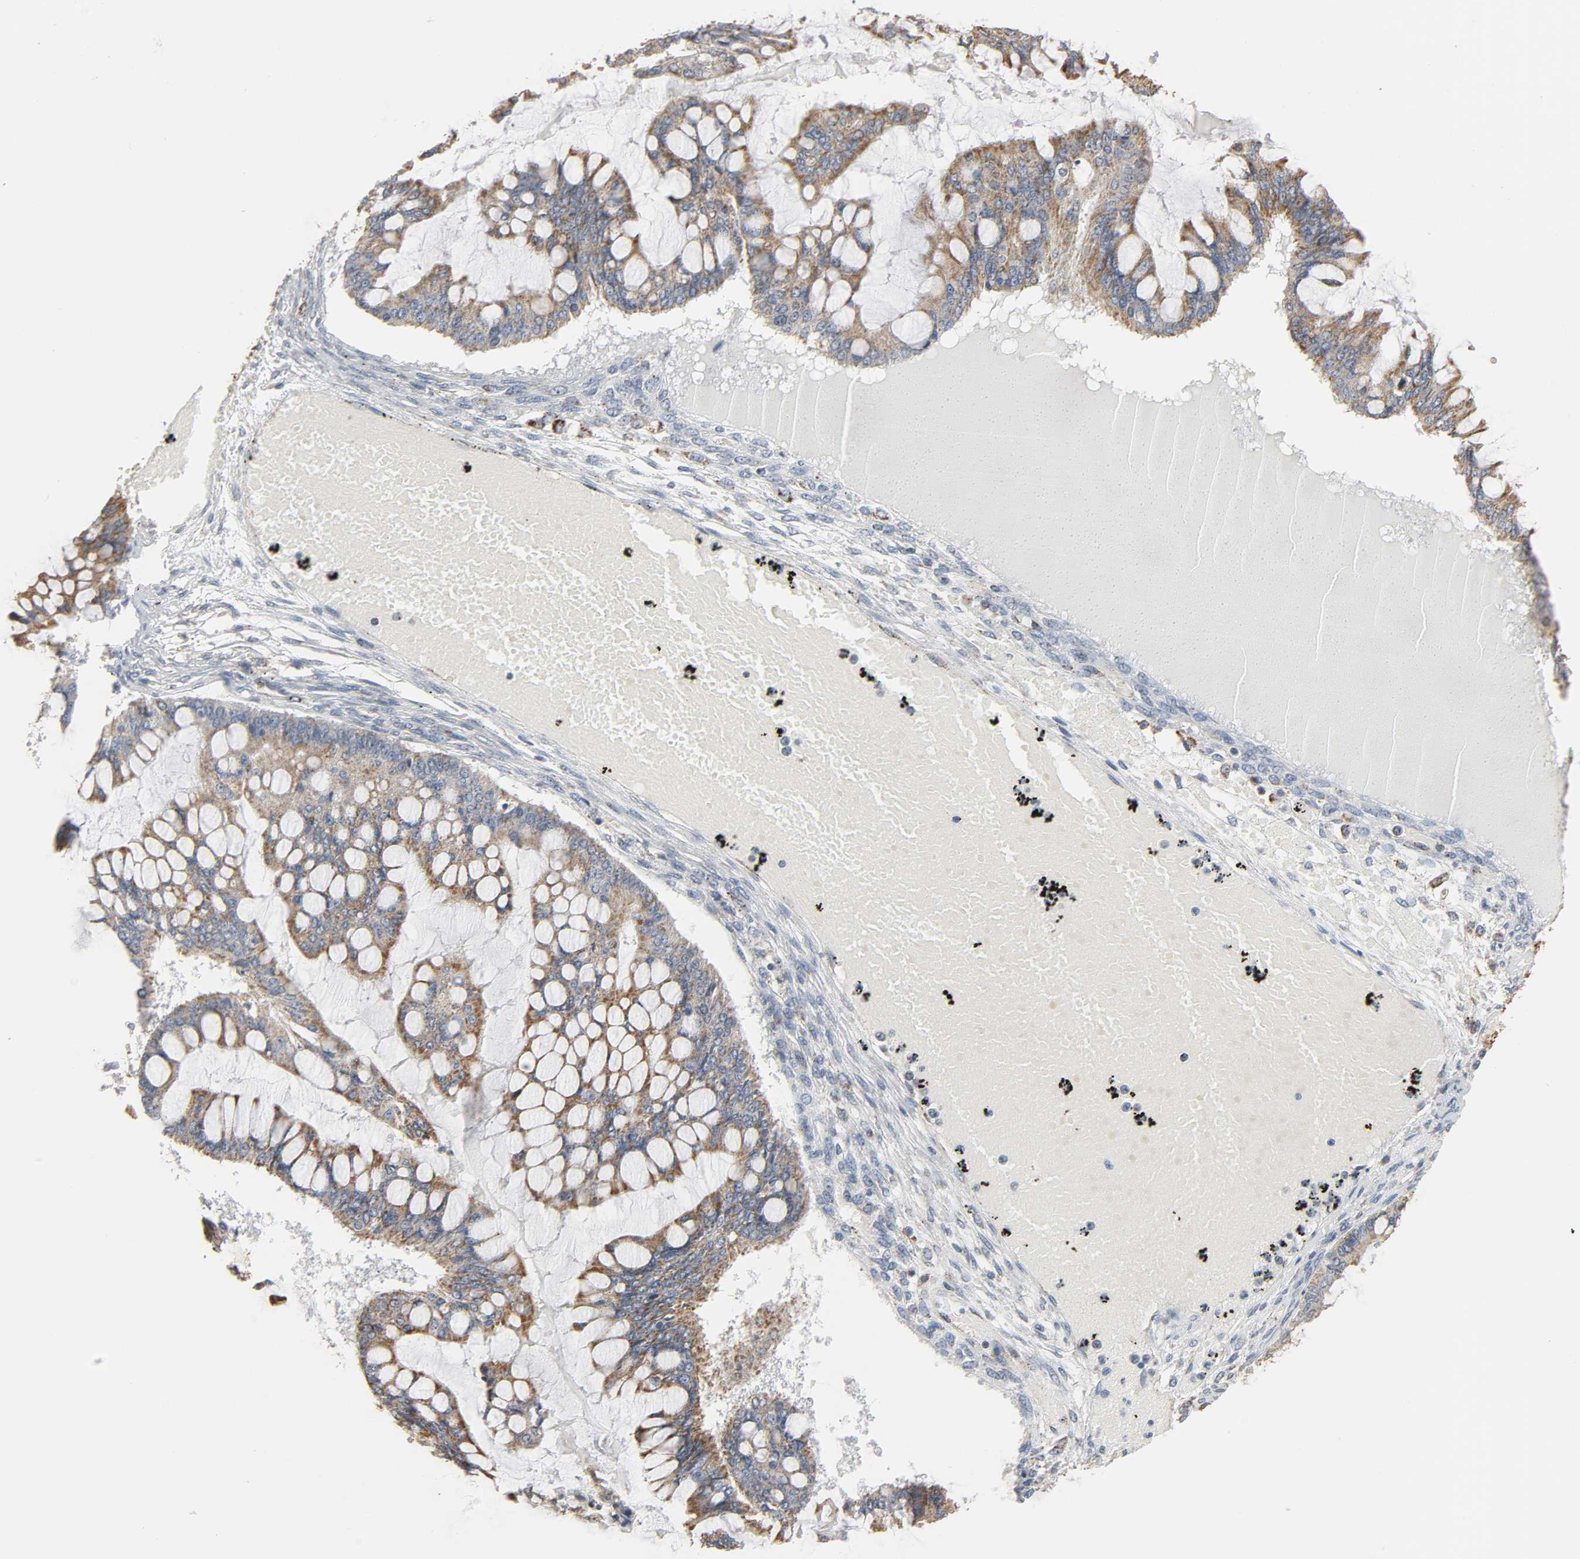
{"staining": {"intensity": "moderate", "quantity": ">75%", "location": "cytoplasmic/membranous"}, "tissue": "ovarian cancer", "cell_type": "Tumor cells", "image_type": "cancer", "snomed": [{"axis": "morphology", "description": "Cystadenocarcinoma, mucinous, NOS"}, {"axis": "topography", "description": "Ovary"}], "caption": "Ovarian cancer (mucinous cystadenocarcinoma) stained with DAB (3,3'-diaminobenzidine) immunohistochemistry exhibits medium levels of moderate cytoplasmic/membranous positivity in about >75% of tumor cells.", "gene": "ACAT1", "patient": {"sex": "female", "age": 73}}